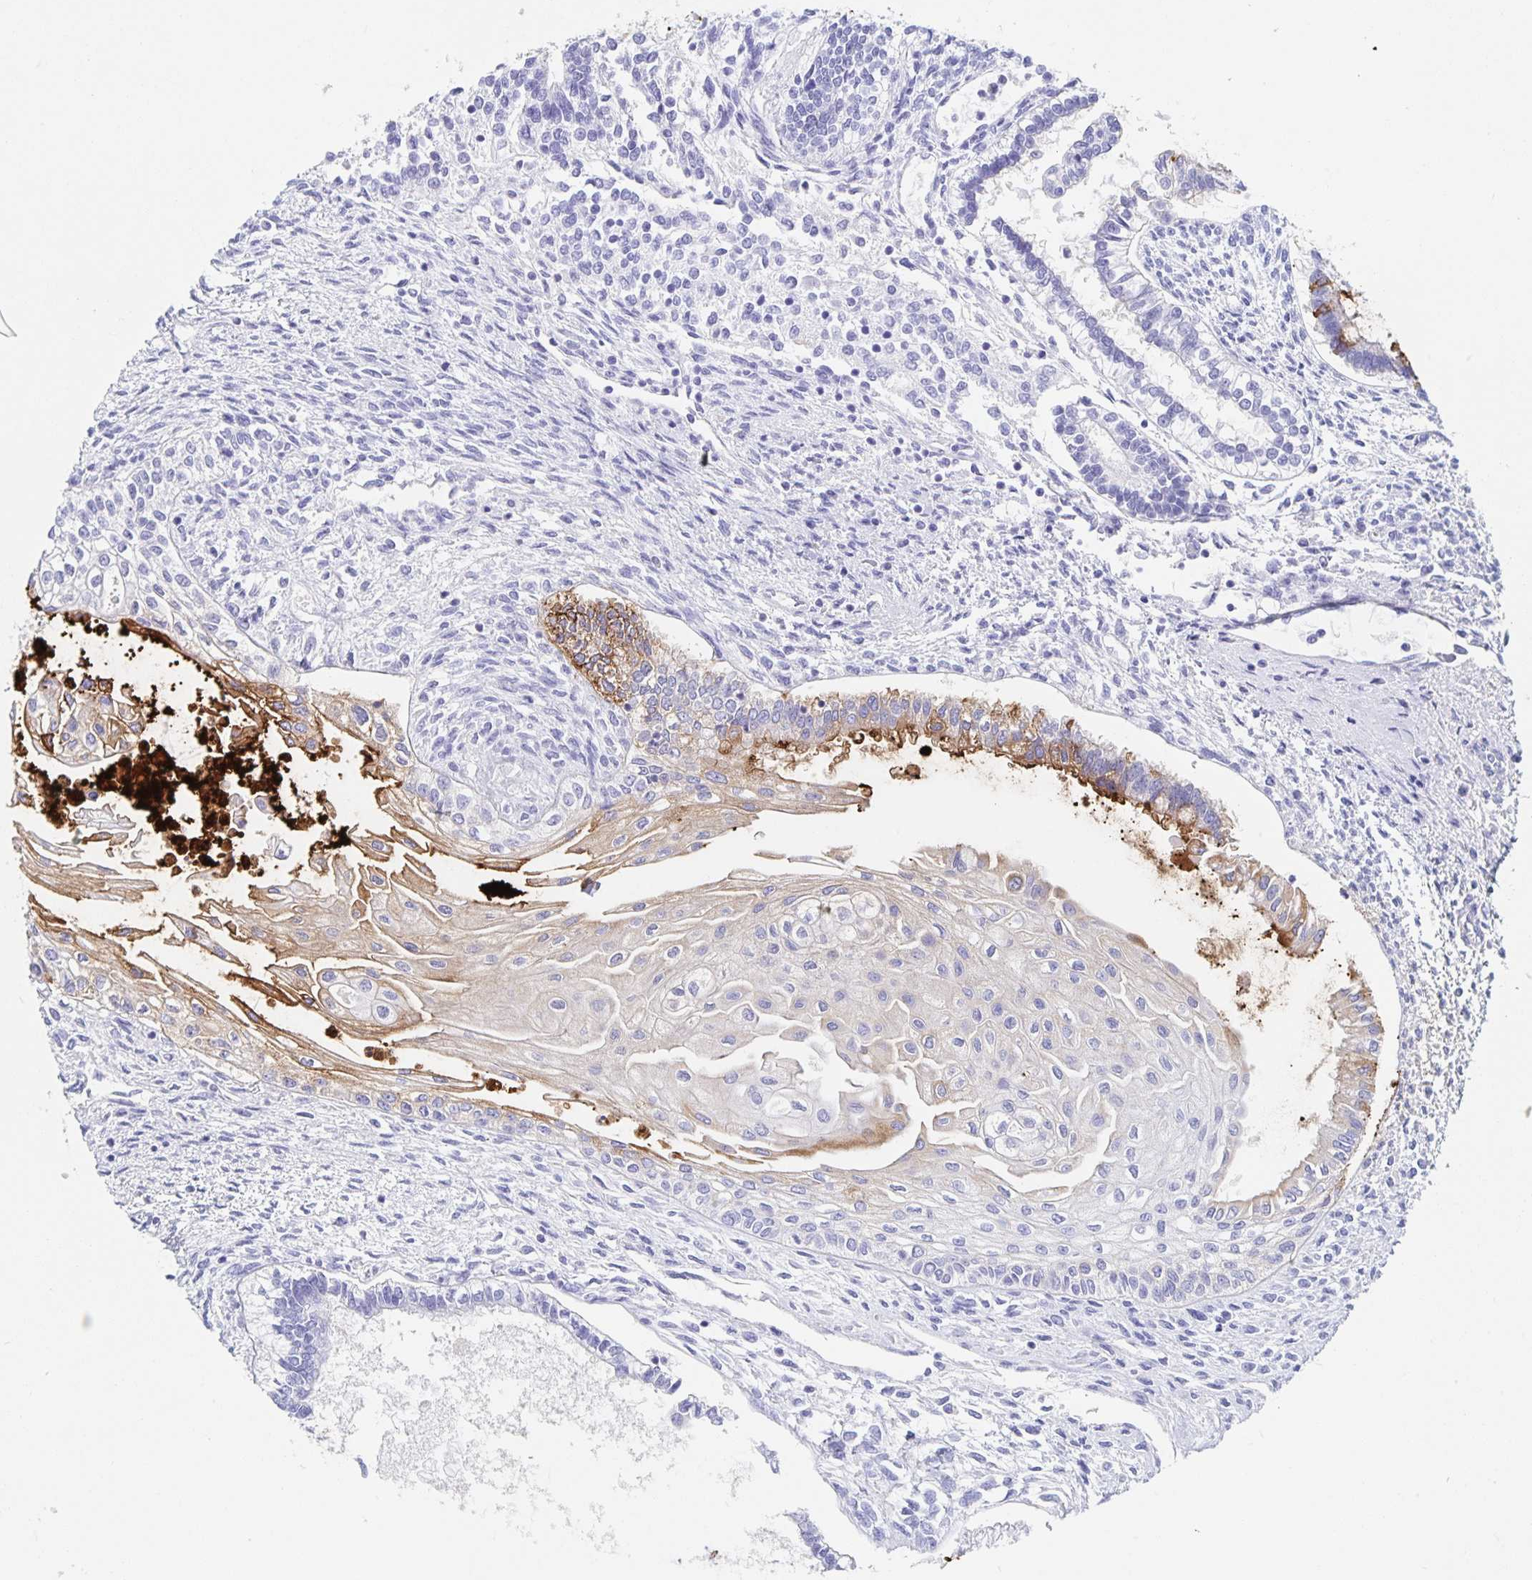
{"staining": {"intensity": "strong", "quantity": "25%-75%", "location": "cytoplasmic/membranous"}, "tissue": "testis cancer", "cell_type": "Tumor cells", "image_type": "cancer", "snomed": [{"axis": "morphology", "description": "Carcinoma, Embryonal, NOS"}, {"axis": "topography", "description": "Testis"}], "caption": "Human testis embryonal carcinoma stained with a brown dye reveals strong cytoplasmic/membranous positive staining in approximately 25%-75% of tumor cells.", "gene": "DMBT1", "patient": {"sex": "male", "age": 37}}